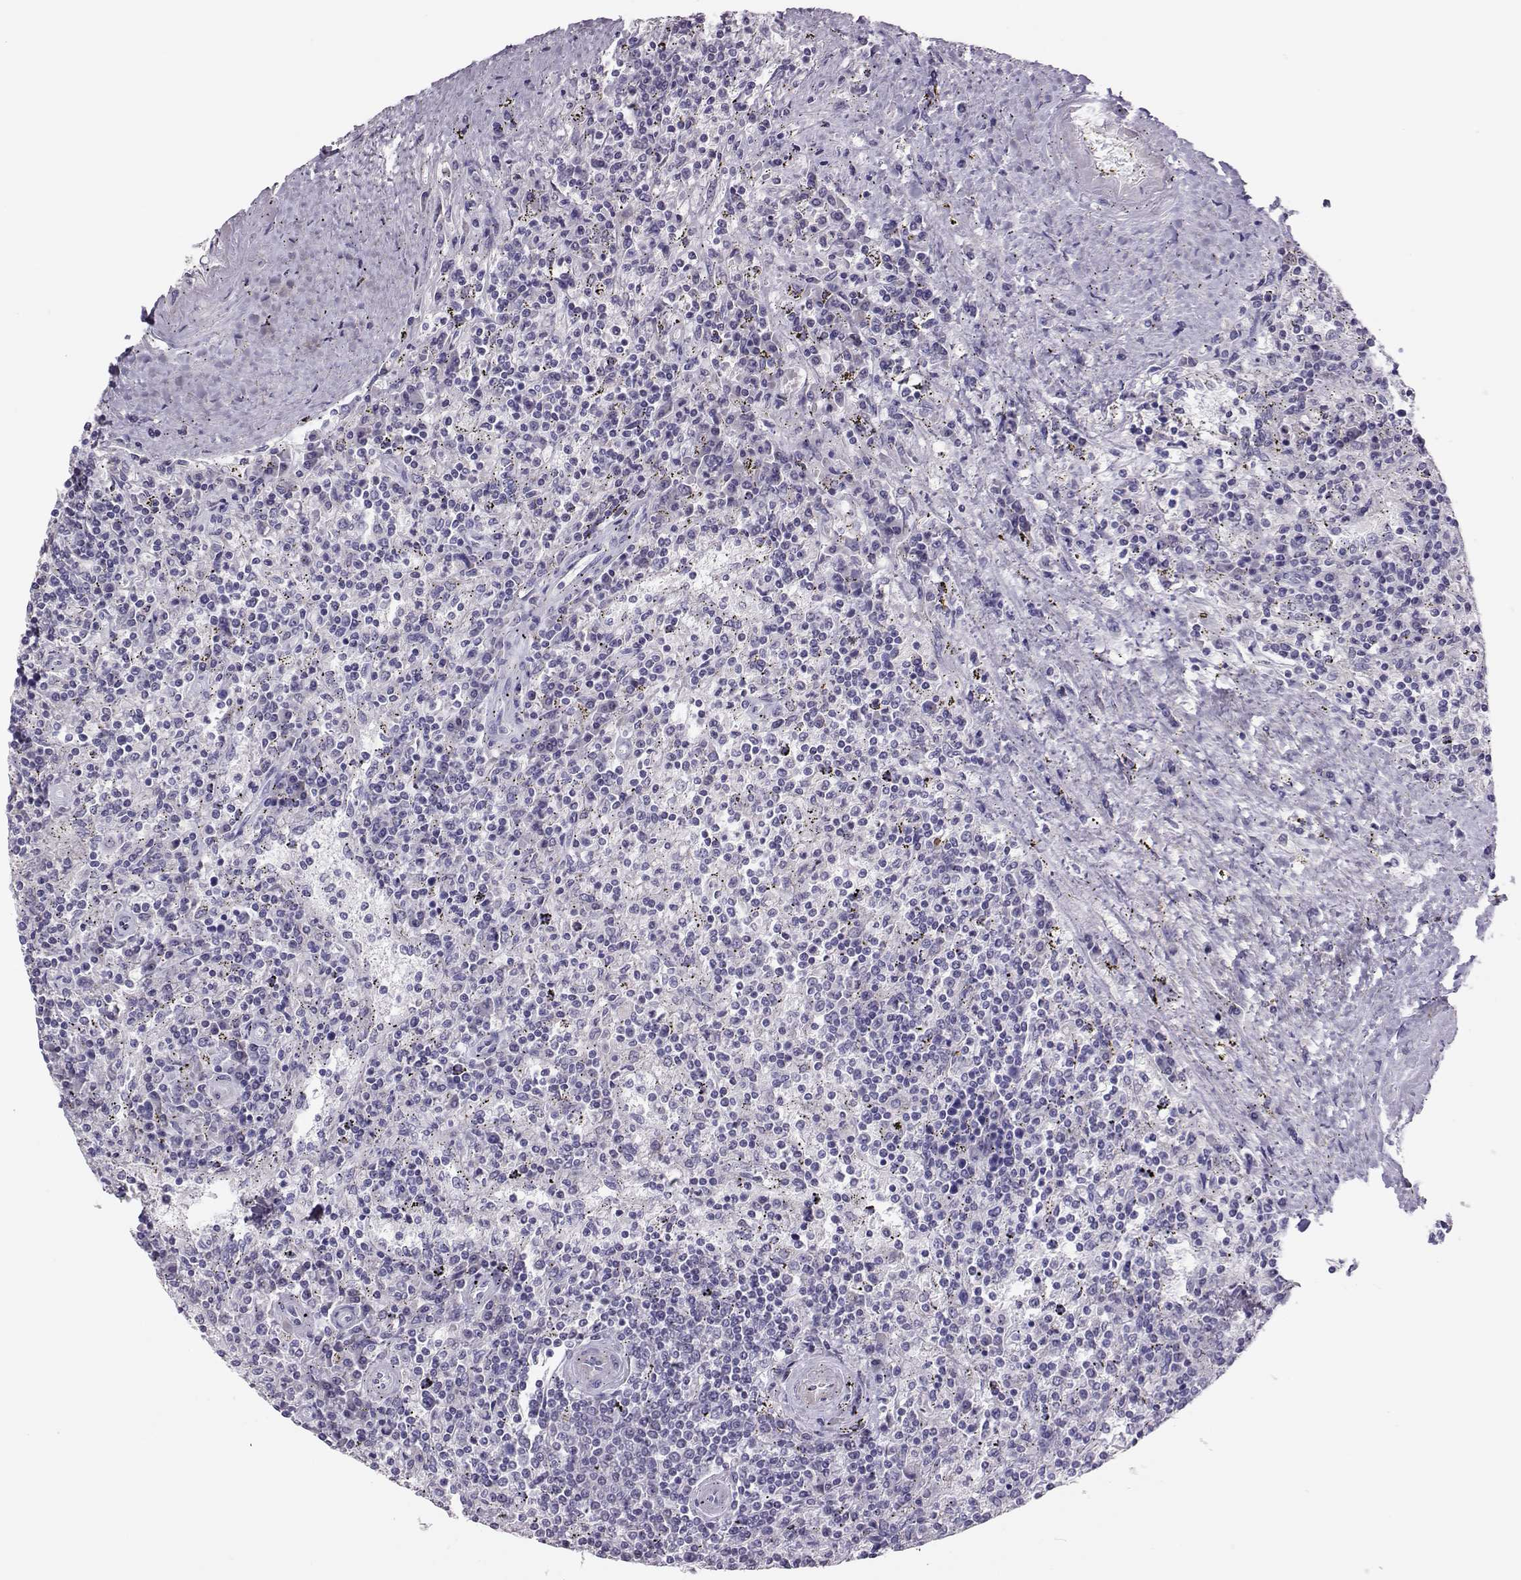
{"staining": {"intensity": "negative", "quantity": "none", "location": "none"}, "tissue": "lymphoma", "cell_type": "Tumor cells", "image_type": "cancer", "snomed": [{"axis": "morphology", "description": "Malignant lymphoma, non-Hodgkin's type, Low grade"}, {"axis": "topography", "description": "Spleen"}], "caption": "Immunohistochemistry histopathology image of neoplastic tissue: human lymphoma stained with DAB shows no significant protein staining in tumor cells.", "gene": "DNAAF1", "patient": {"sex": "male", "age": 62}}